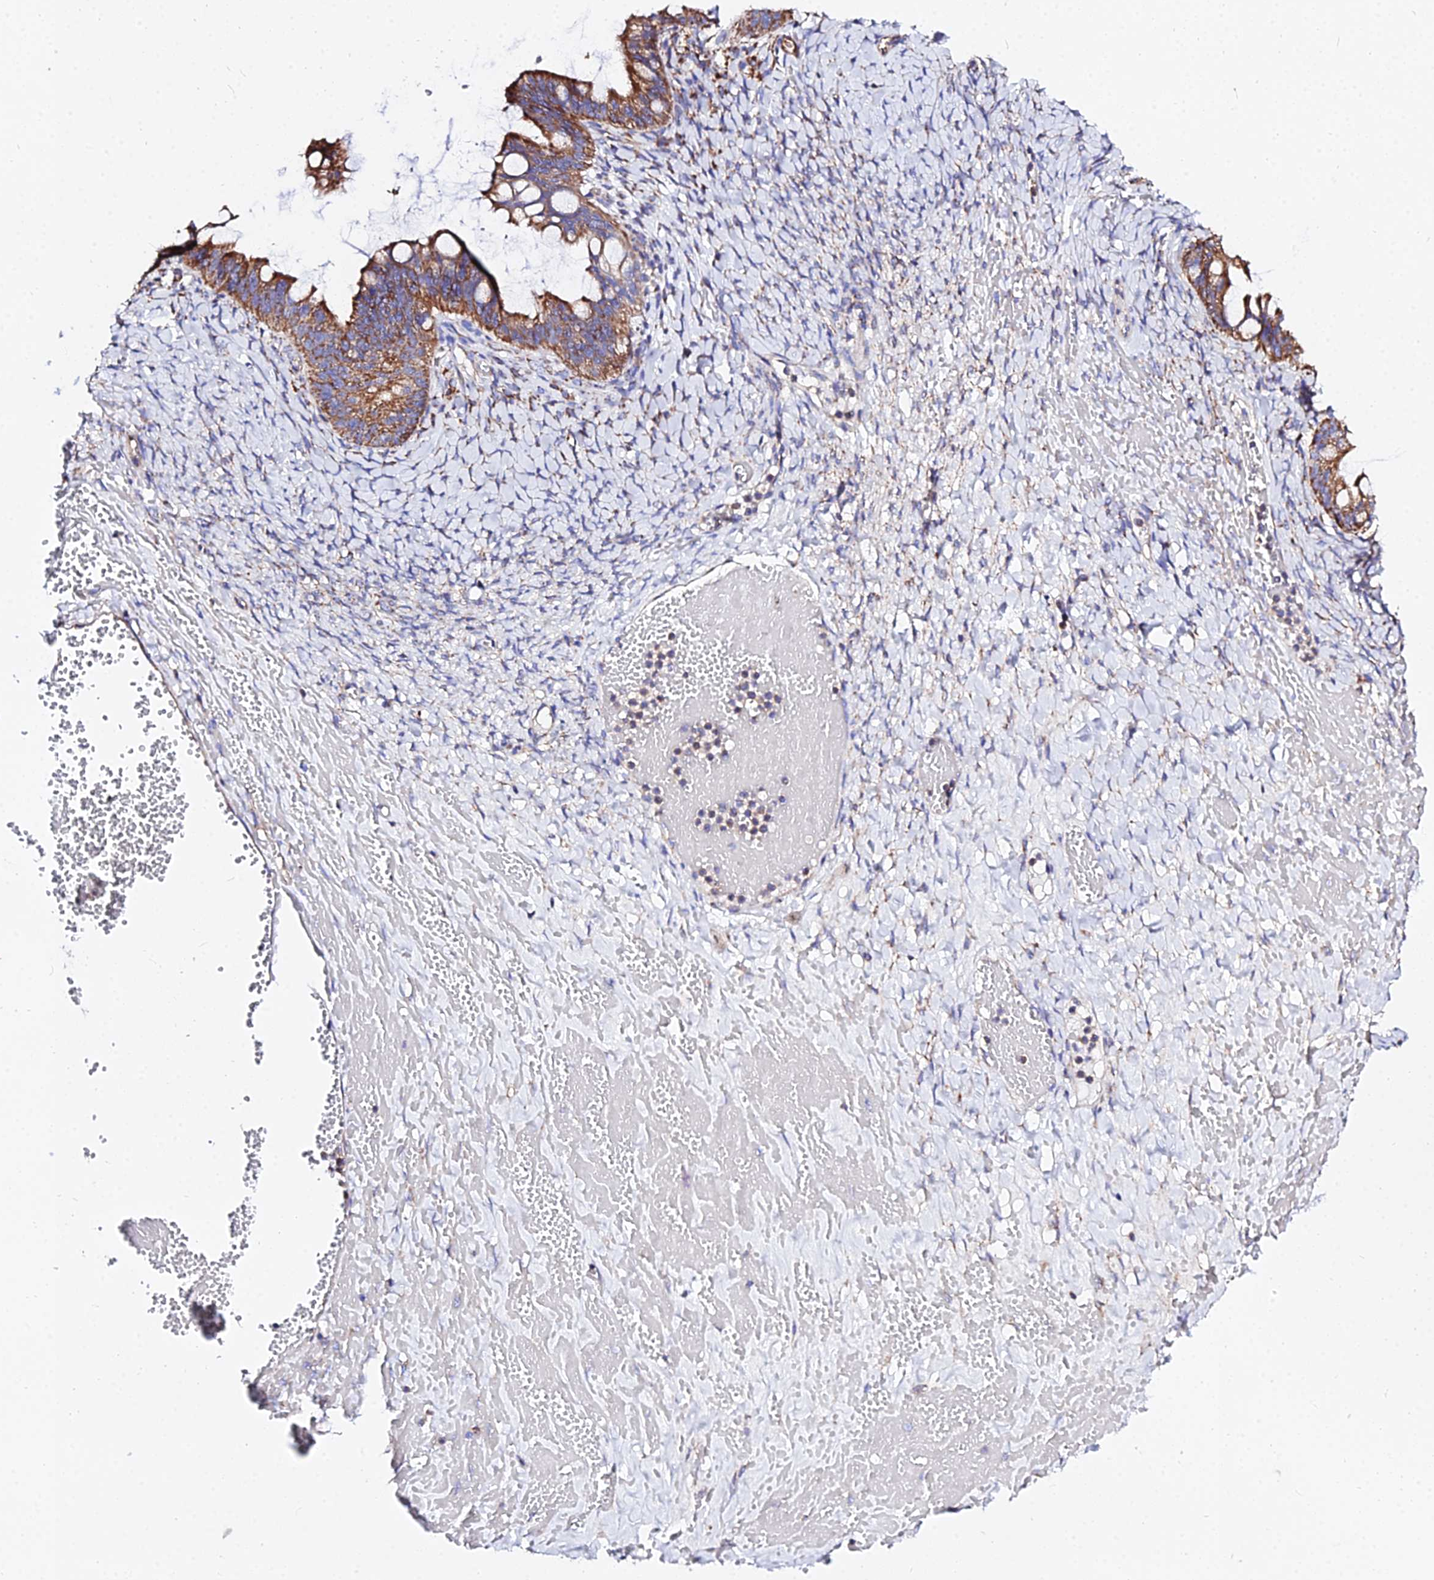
{"staining": {"intensity": "strong", "quantity": ">75%", "location": "cytoplasmic/membranous"}, "tissue": "ovarian cancer", "cell_type": "Tumor cells", "image_type": "cancer", "snomed": [{"axis": "morphology", "description": "Cystadenocarcinoma, mucinous, NOS"}, {"axis": "topography", "description": "Ovary"}], "caption": "High-magnification brightfield microscopy of ovarian cancer (mucinous cystadenocarcinoma) stained with DAB (brown) and counterstained with hematoxylin (blue). tumor cells exhibit strong cytoplasmic/membranous staining is appreciated in about>75% of cells.", "gene": "ZNF573", "patient": {"sex": "female", "age": 73}}